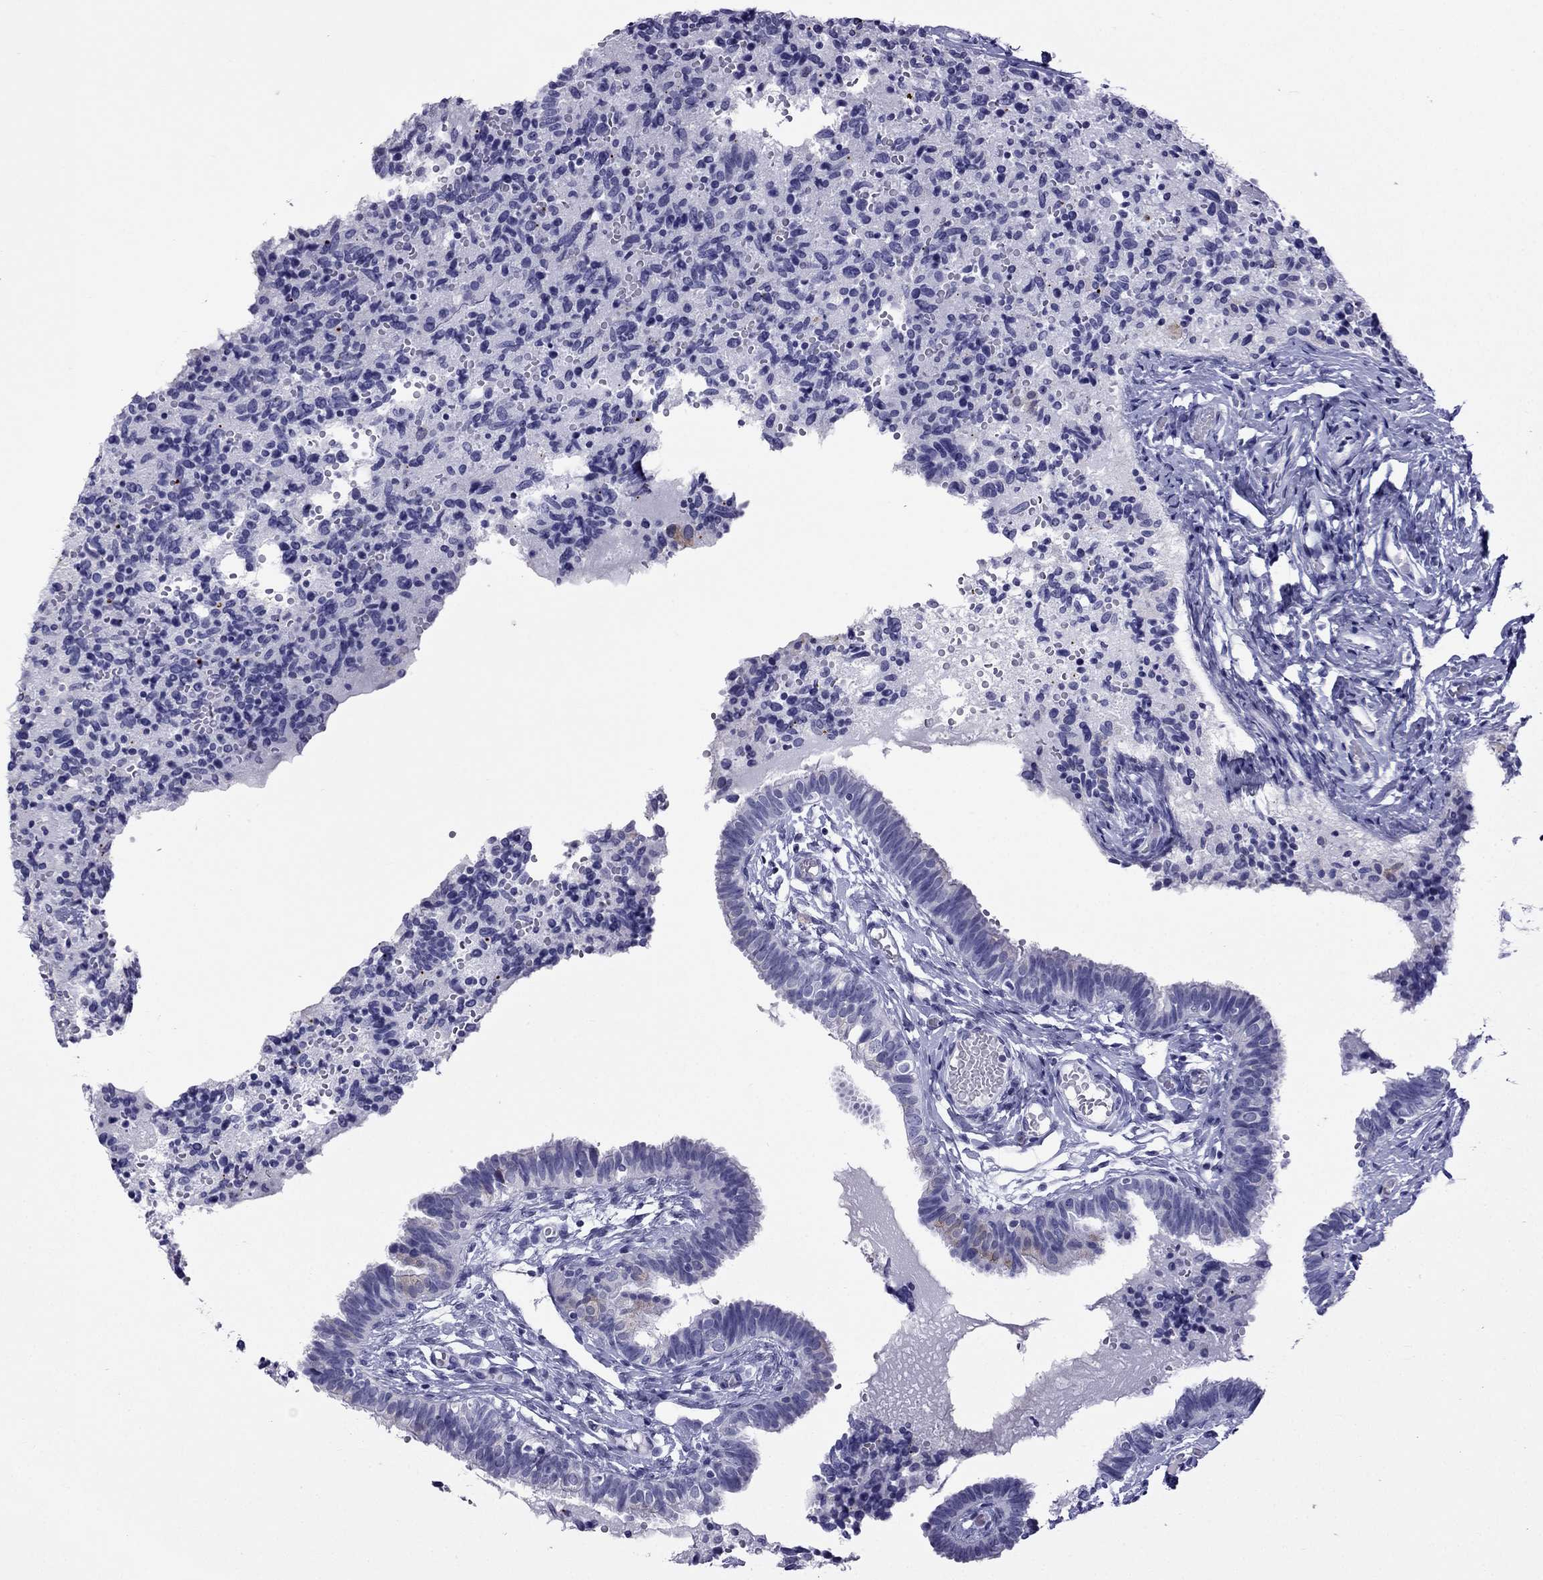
{"staining": {"intensity": "negative", "quantity": "none", "location": "none"}, "tissue": "fallopian tube", "cell_type": "Glandular cells", "image_type": "normal", "snomed": [{"axis": "morphology", "description": "Normal tissue, NOS"}, {"axis": "topography", "description": "Fallopian tube"}], "caption": "High power microscopy micrograph of an IHC photomicrograph of normal fallopian tube, revealing no significant staining in glandular cells.", "gene": "TFF3", "patient": {"sex": "female", "age": 47}}